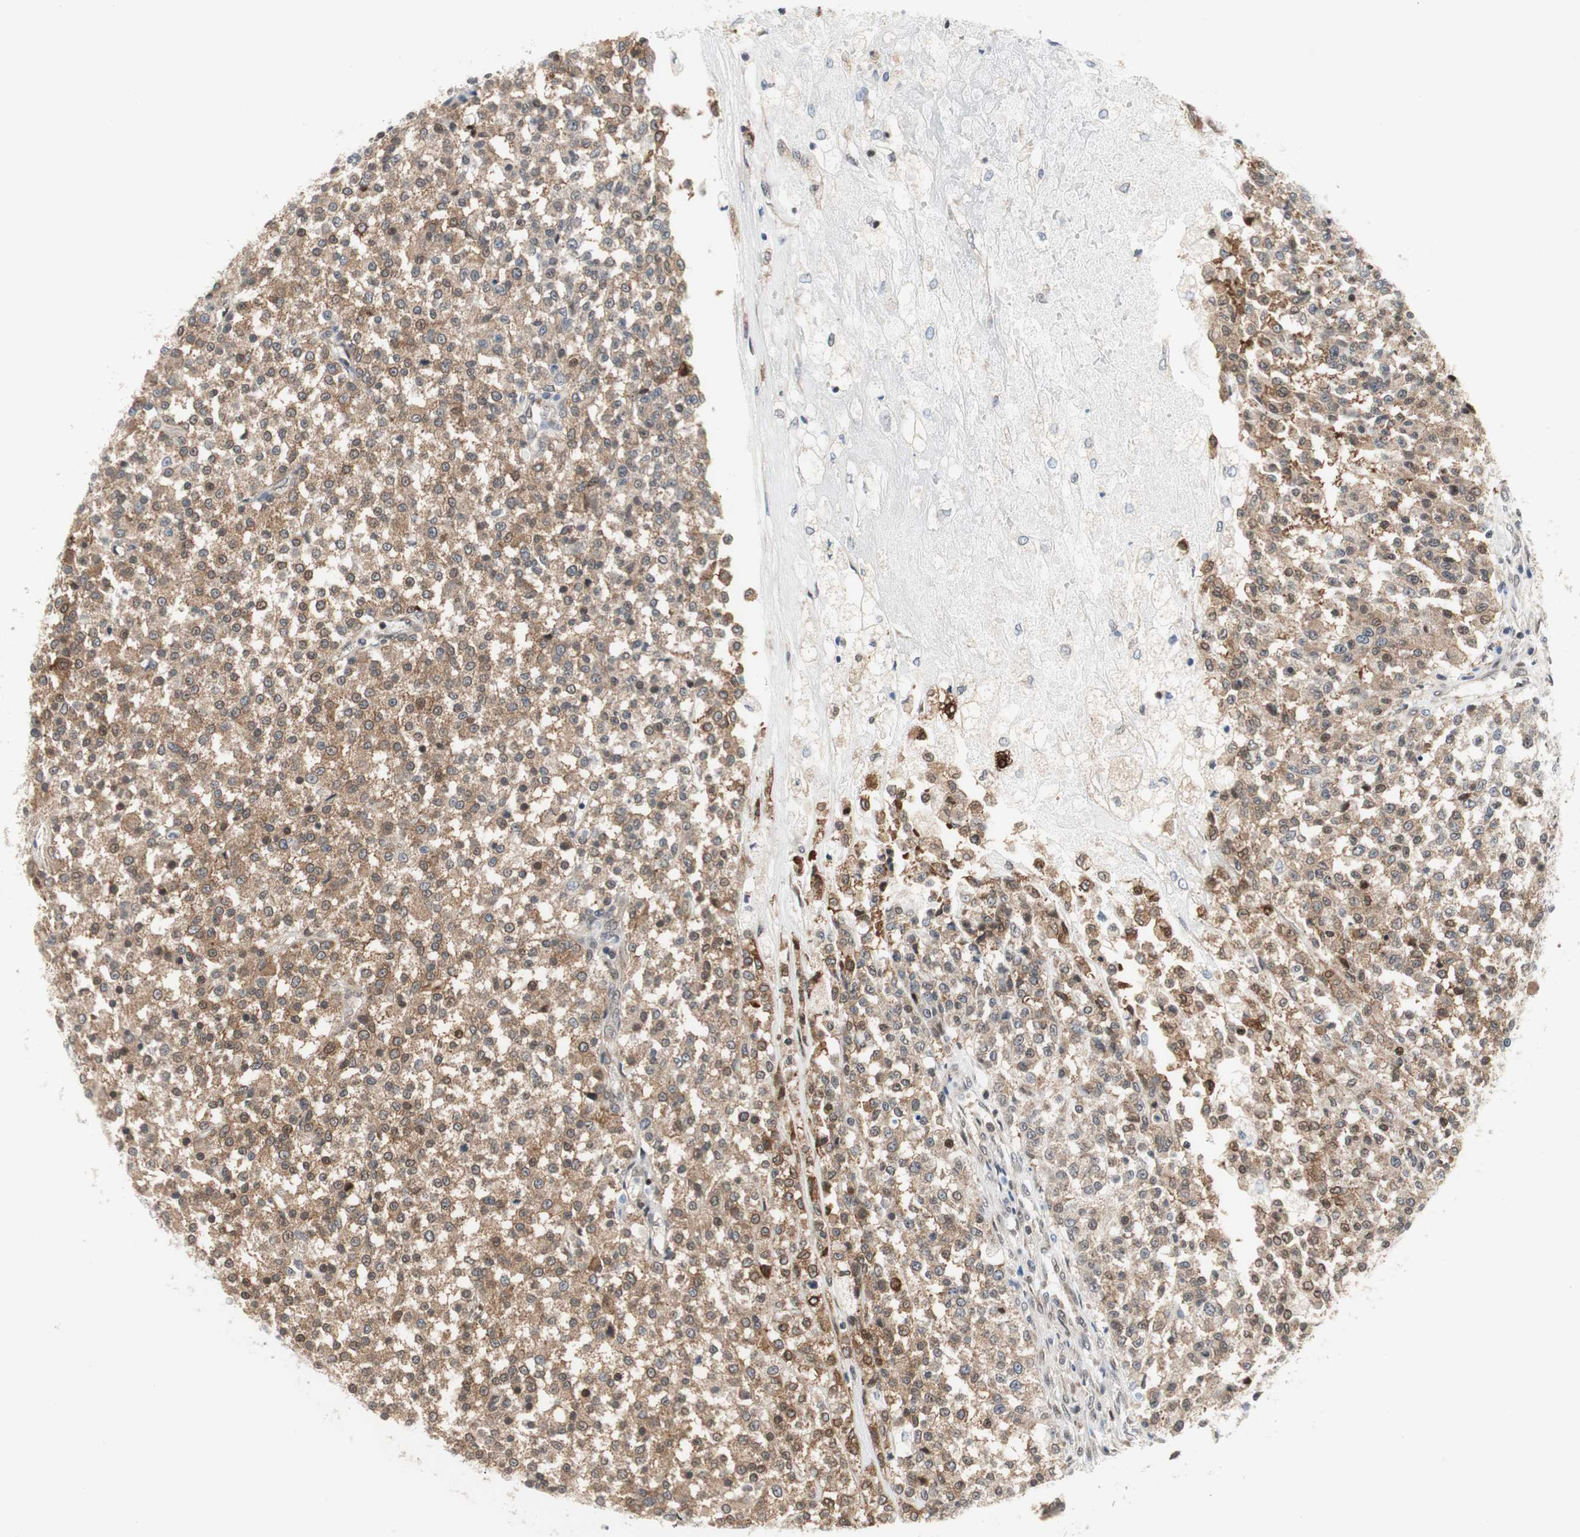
{"staining": {"intensity": "moderate", "quantity": ">75%", "location": "cytoplasmic/membranous"}, "tissue": "testis cancer", "cell_type": "Tumor cells", "image_type": "cancer", "snomed": [{"axis": "morphology", "description": "Seminoma, NOS"}, {"axis": "topography", "description": "Testis"}], "caption": "A photomicrograph showing moderate cytoplasmic/membranous staining in approximately >75% of tumor cells in testis cancer, as visualized by brown immunohistochemical staining.", "gene": "ZNF512B", "patient": {"sex": "male", "age": 59}}